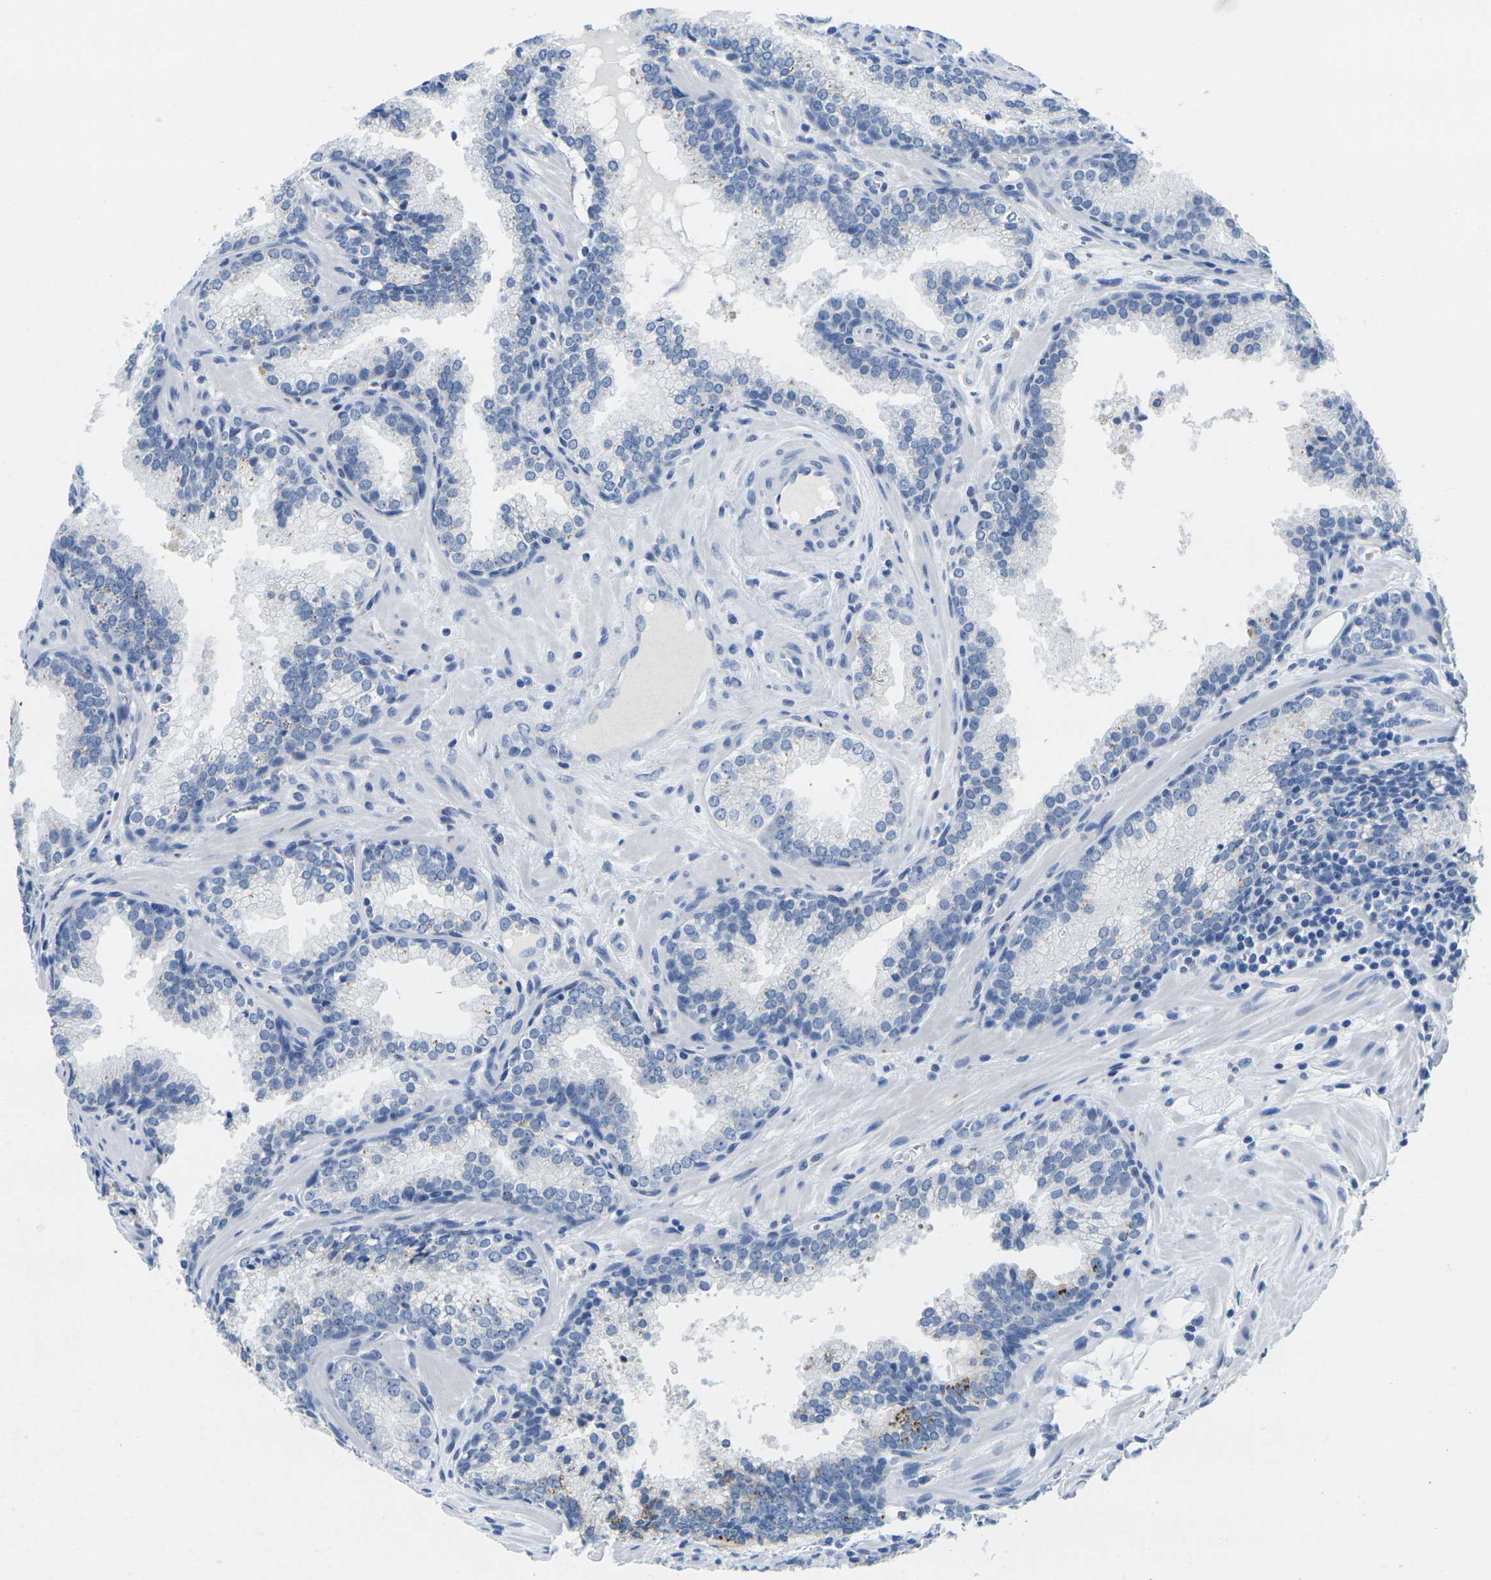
{"staining": {"intensity": "negative", "quantity": "none", "location": "none"}, "tissue": "prostate cancer", "cell_type": "Tumor cells", "image_type": "cancer", "snomed": [{"axis": "morphology", "description": "Adenocarcinoma, Low grade"}, {"axis": "topography", "description": "Prostate"}], "caption": "Immunohistochemistry histopathology image of neoplastic tissue: human prostate cancer stained with DAB (3,3'-diaminobenzidine) exhibits no significant protein positivity in tumor cells.", "gene": "FAM3D", "patient": {"sex": "male", "age": 60}}